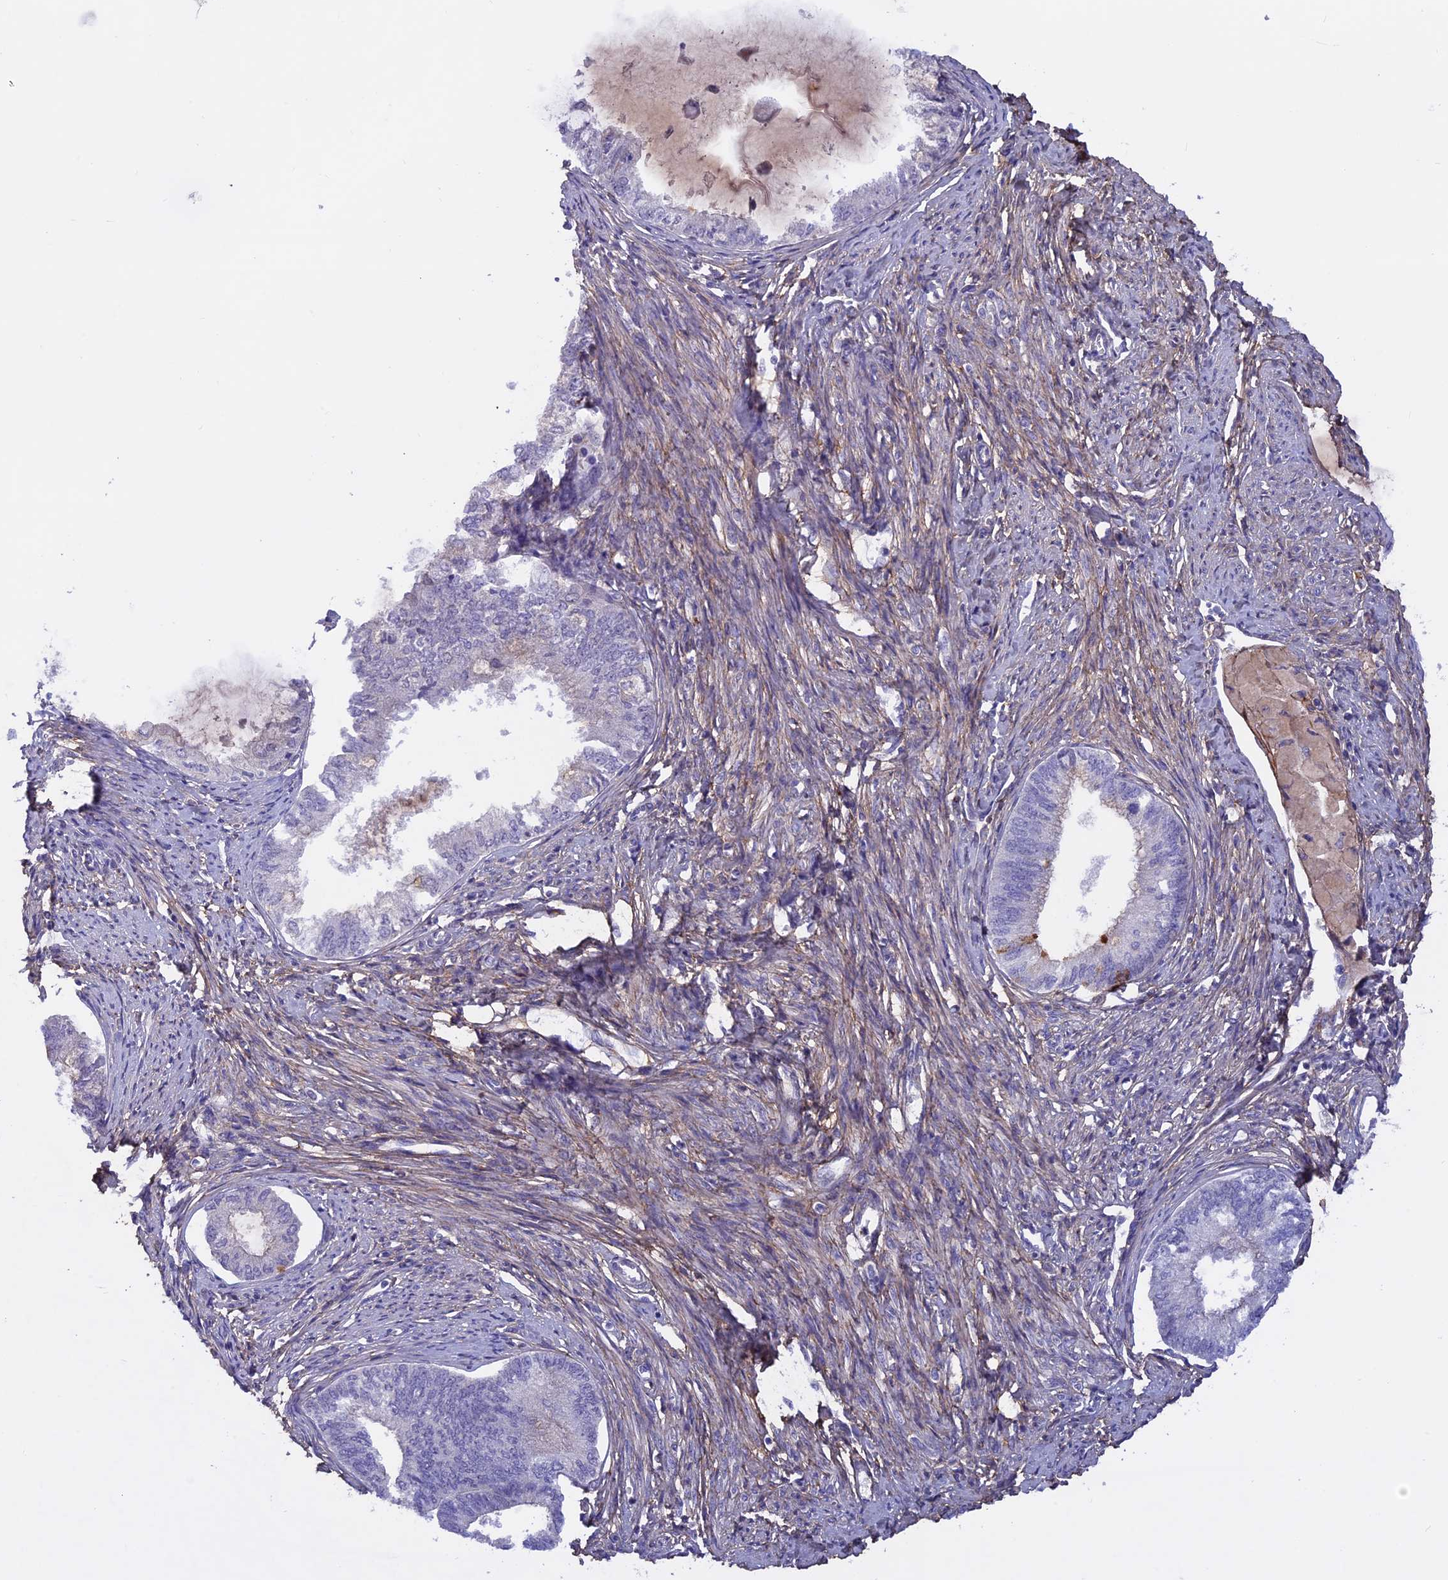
{"staining": {"intensity": "negative", "quantity": "none", "location": "none"}, "tissue": "endometrial cancer", "cell_type": "Tumor cells", "image_type": "cancer", "snomed": [{"axis": "morphology", "description": "Adenocarcinoma, NOS"}, {"axis": "topography", "description": "Endometrium"}], "caption": "Tumor cells are negative for brown protein staining in adenocarcinoma (endometrial).", "gene": "COL4A3", "patient": {"sex": "female", "age": 86}}